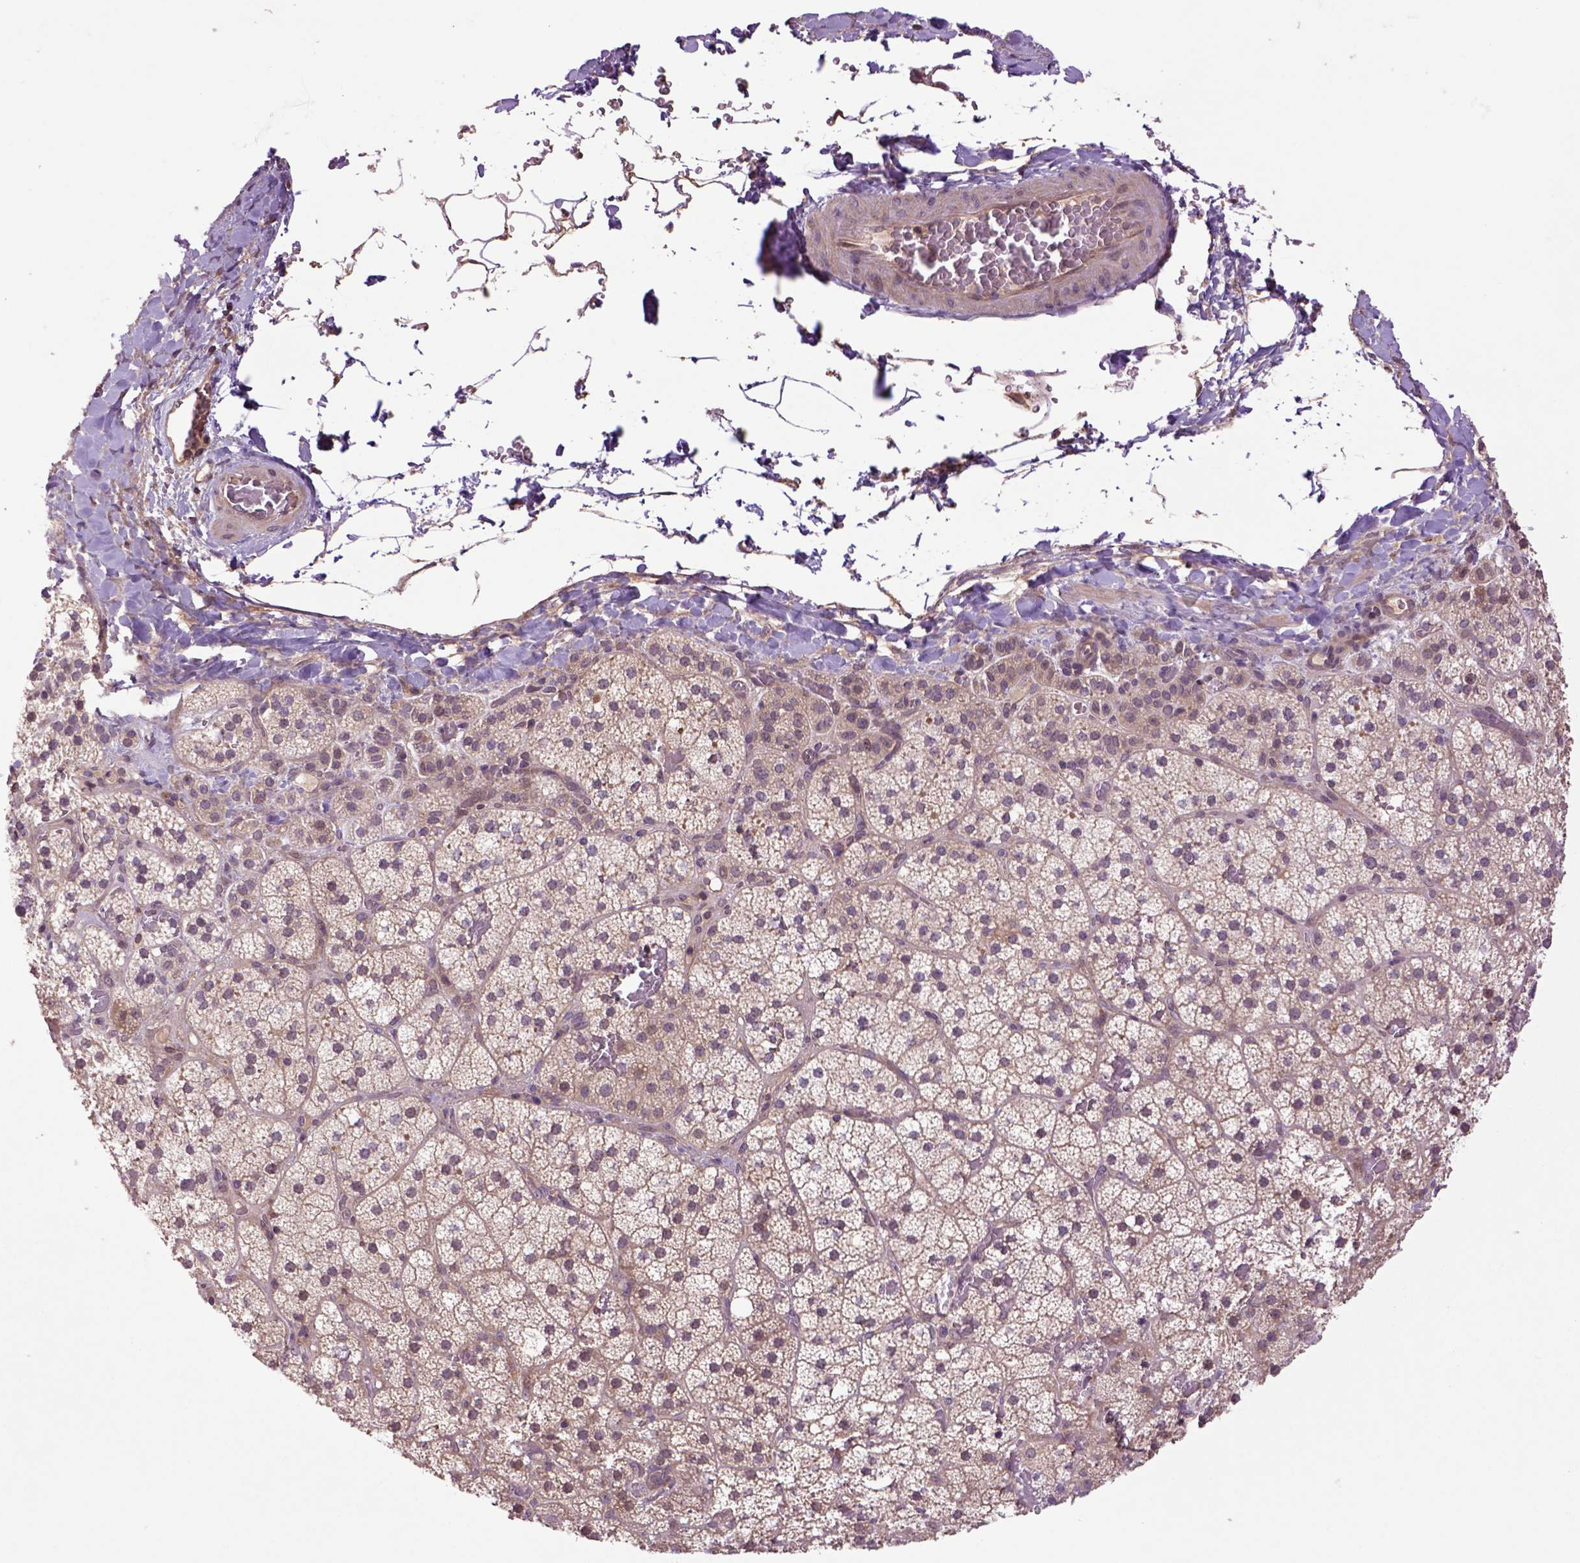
{"staining": {"intensity": "moderate", "quantity": "<25%", "location": "cytoplasmic/membranous"}, "tissue": "adrenal gland", "cell_type": "Glandular cells", "image_type": "normal", "snomed": [{"axis": "morphology", "description": "Normal tissue, NOS"}, {"axis": "topography", "description": "Adrenal gland"}], "caption": "Human adrenal gland stained with a brown dye demonstrates moderate cytoplasmic/membranous positive expression in approximately <25% of glandular cells.", "gene": "HSPBP1", "patient": {"sex": "male", "age": 53}}